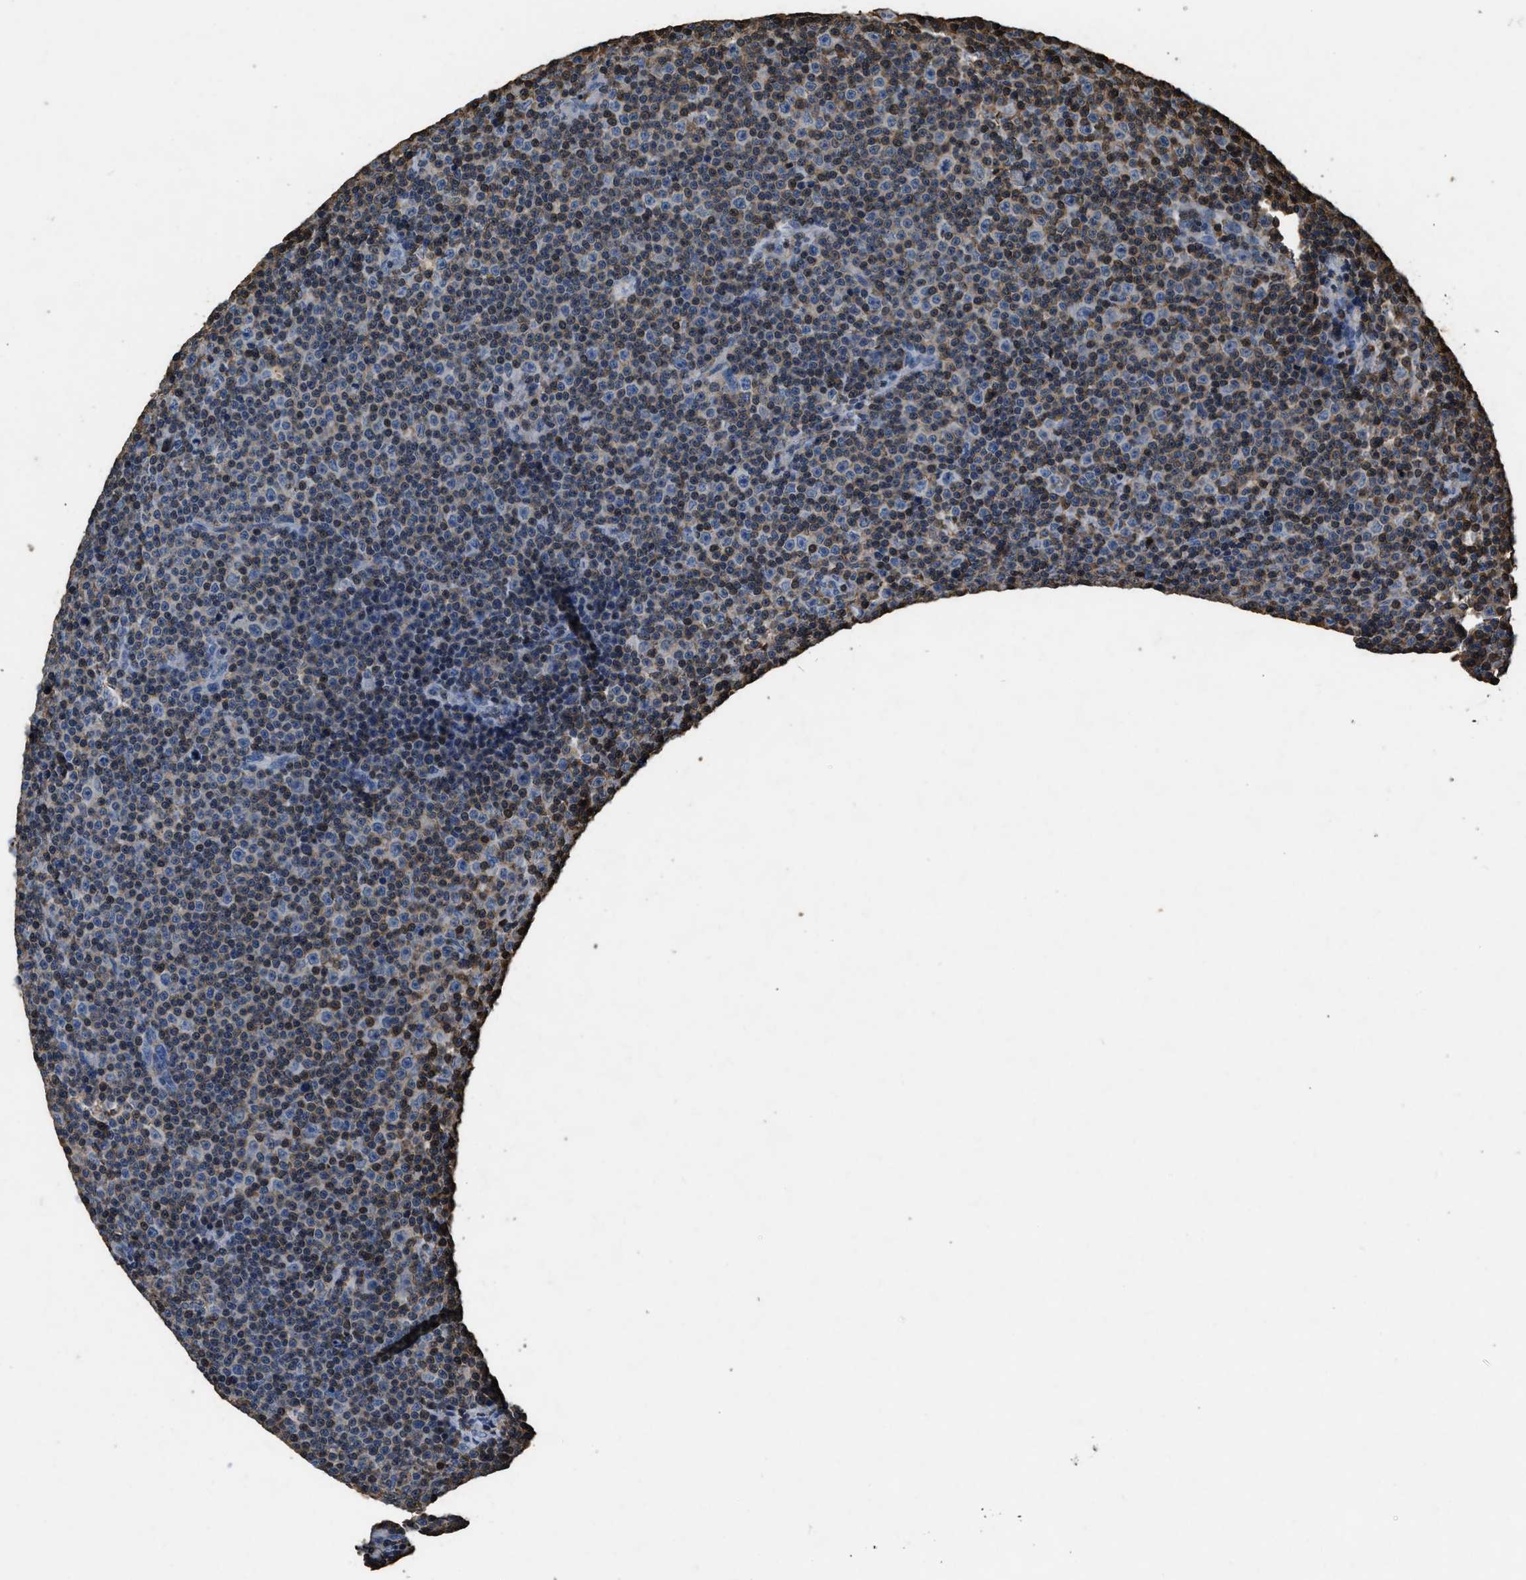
{"staining": {"intensity": "negative", "quantity": "none", "location": "none"}, "tissue": "lymphoma", "cell_type": "Tumor cells", "image_type": "cancer", "snomed": [{"axis": "morphology", "description": "Malignant lymphoma, non-Hodgkin's type, Low grade"}, {"axis": "topography", "description": "Lymph node"}], "caption": "DAB (3,3'-diaminobenzidine) immunohistochemical staining of human low-grade malignant lymphoma, non-Hodgkin's type displays no significant positivity in tumor cells.", "gene": "ARHGDIB", "patient": {"sex": "female", "age": 67}}